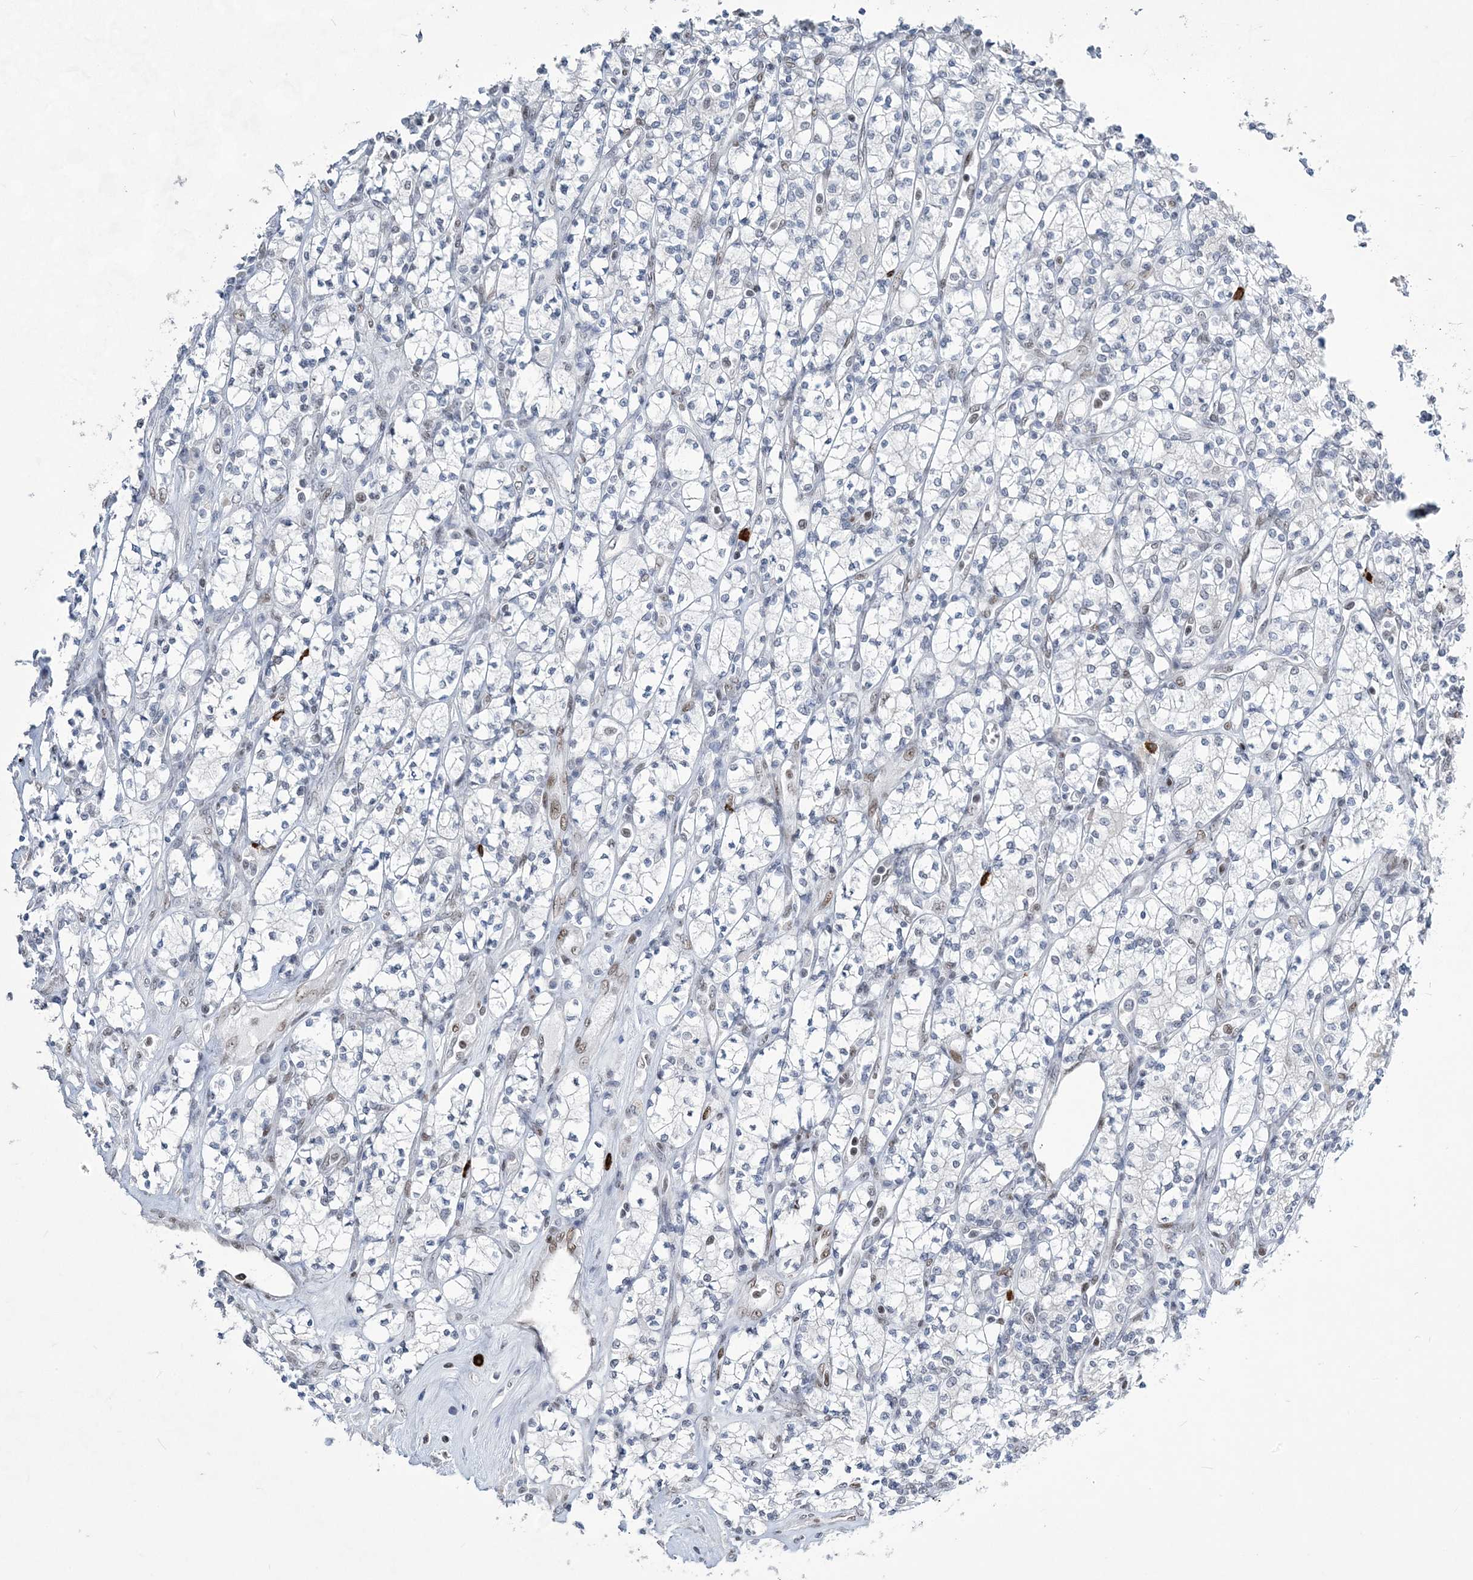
{"staining": {"intensity": "negative", "quantity": "none", "location": "none"}, "tissue": "renal cancer", "cell_type": "Tumor cells", "image_type": "cancer", "snomed": [{"axis": "morphology", "description": "Adenocarcinoma, NOS"}, {"axis": "topography", "description": "Kidney"}], "caption": "Histopathology image shows no protein staining in tumor cells of renal cancer (adenocarcinoma) tissue.", "gene": "ZBTB7A", "patient": {"sex": "male", "age": 77}}